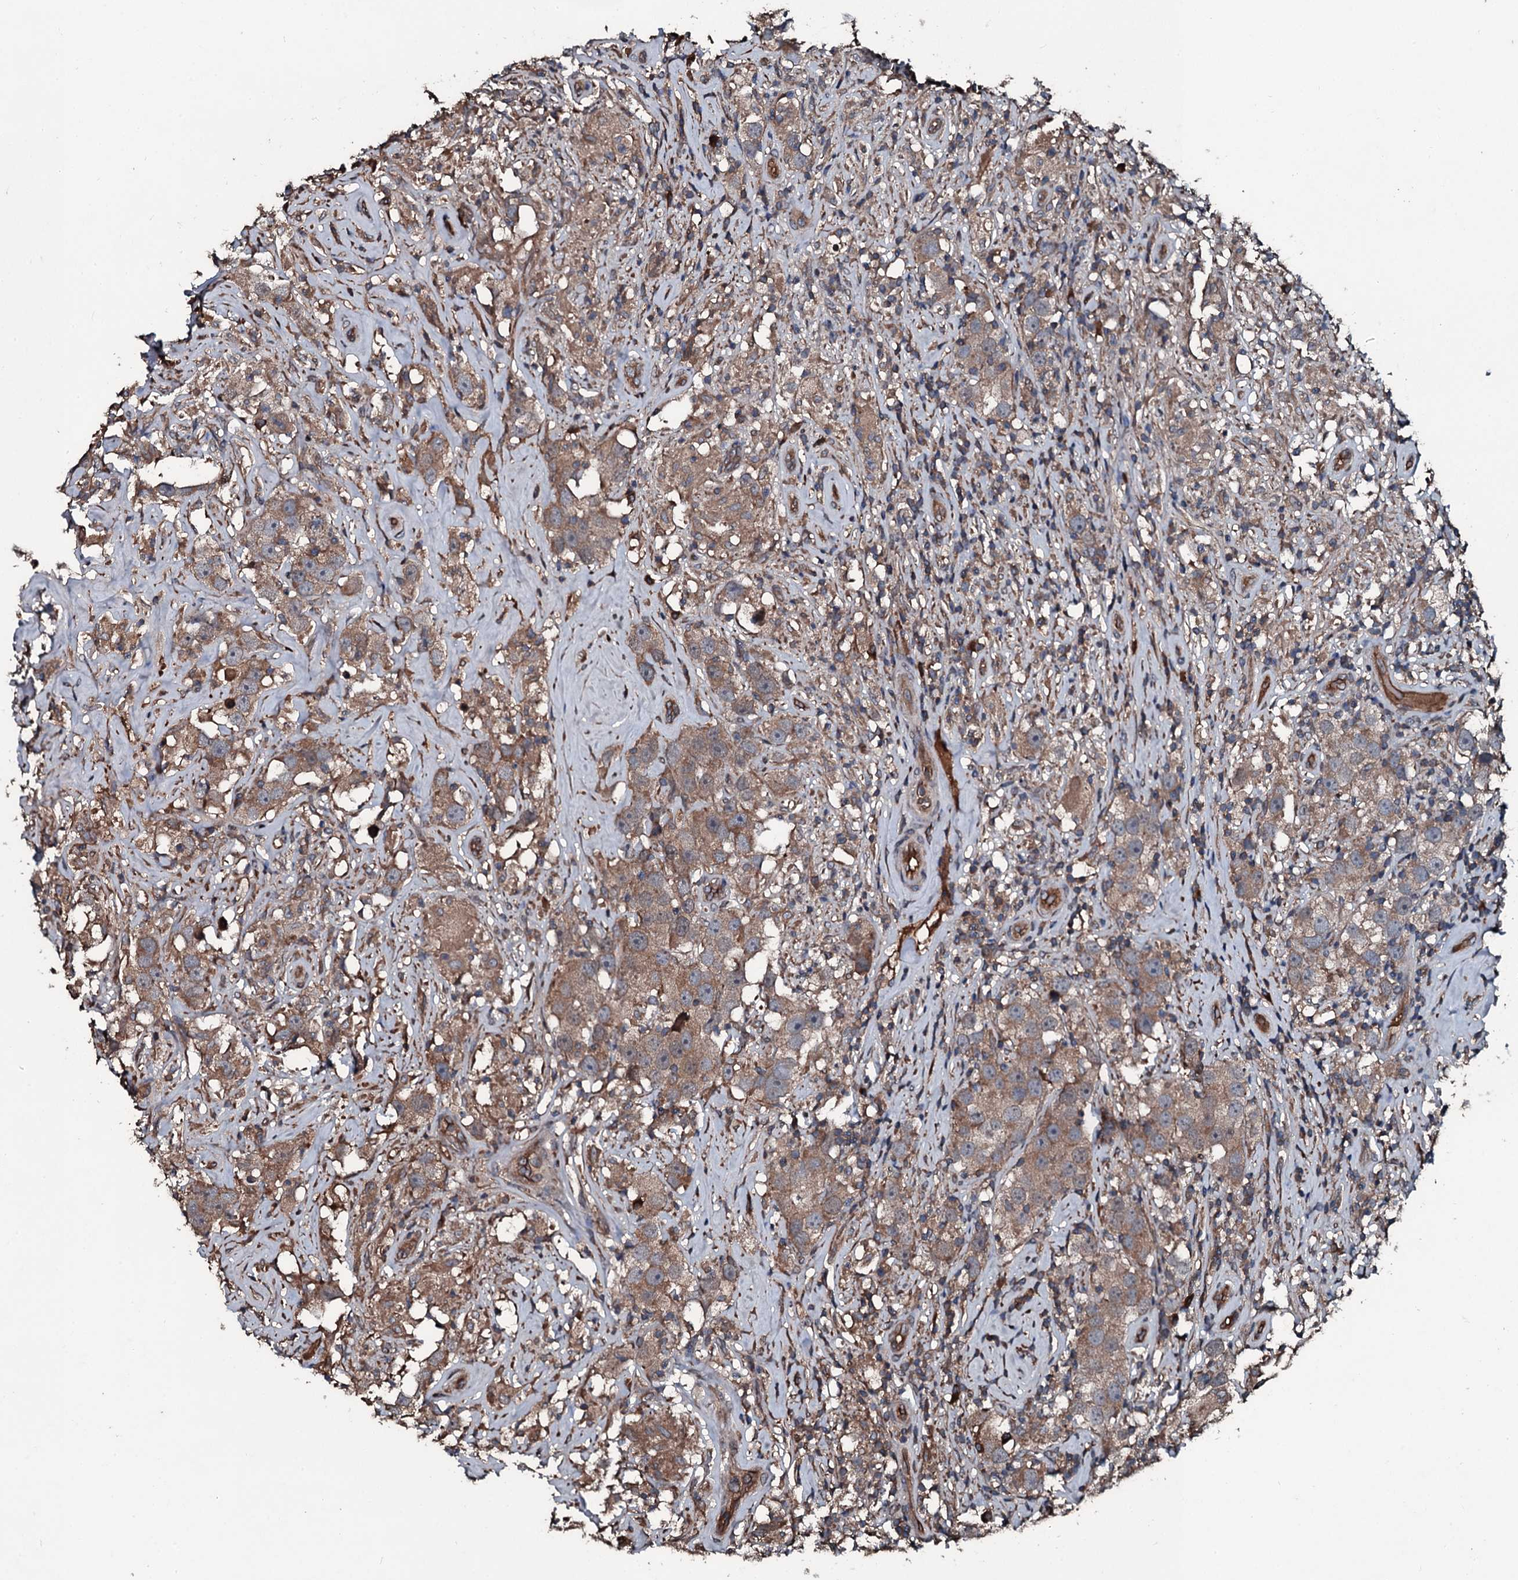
{"staining": {"intensity": "moderate", "quantity": ">75%", "location": "cytoplasmic/membranous"}, "tissue": "testis cancer", "cell_type": "Tumor cells", "image_type": "cancer", "snomed": [{"axis": "morphology", "description": "Seminoma, NOS"}, {"axis": "topography", "description": "Testis"}], "caption": "Testis cancer stained for a protein (brown) exhibits moderate cytoplasmic/membranous positive staining in about >75% of tumor cells.", "gene": "AARS1", "patient": {"sex": "male", "age": 49}}